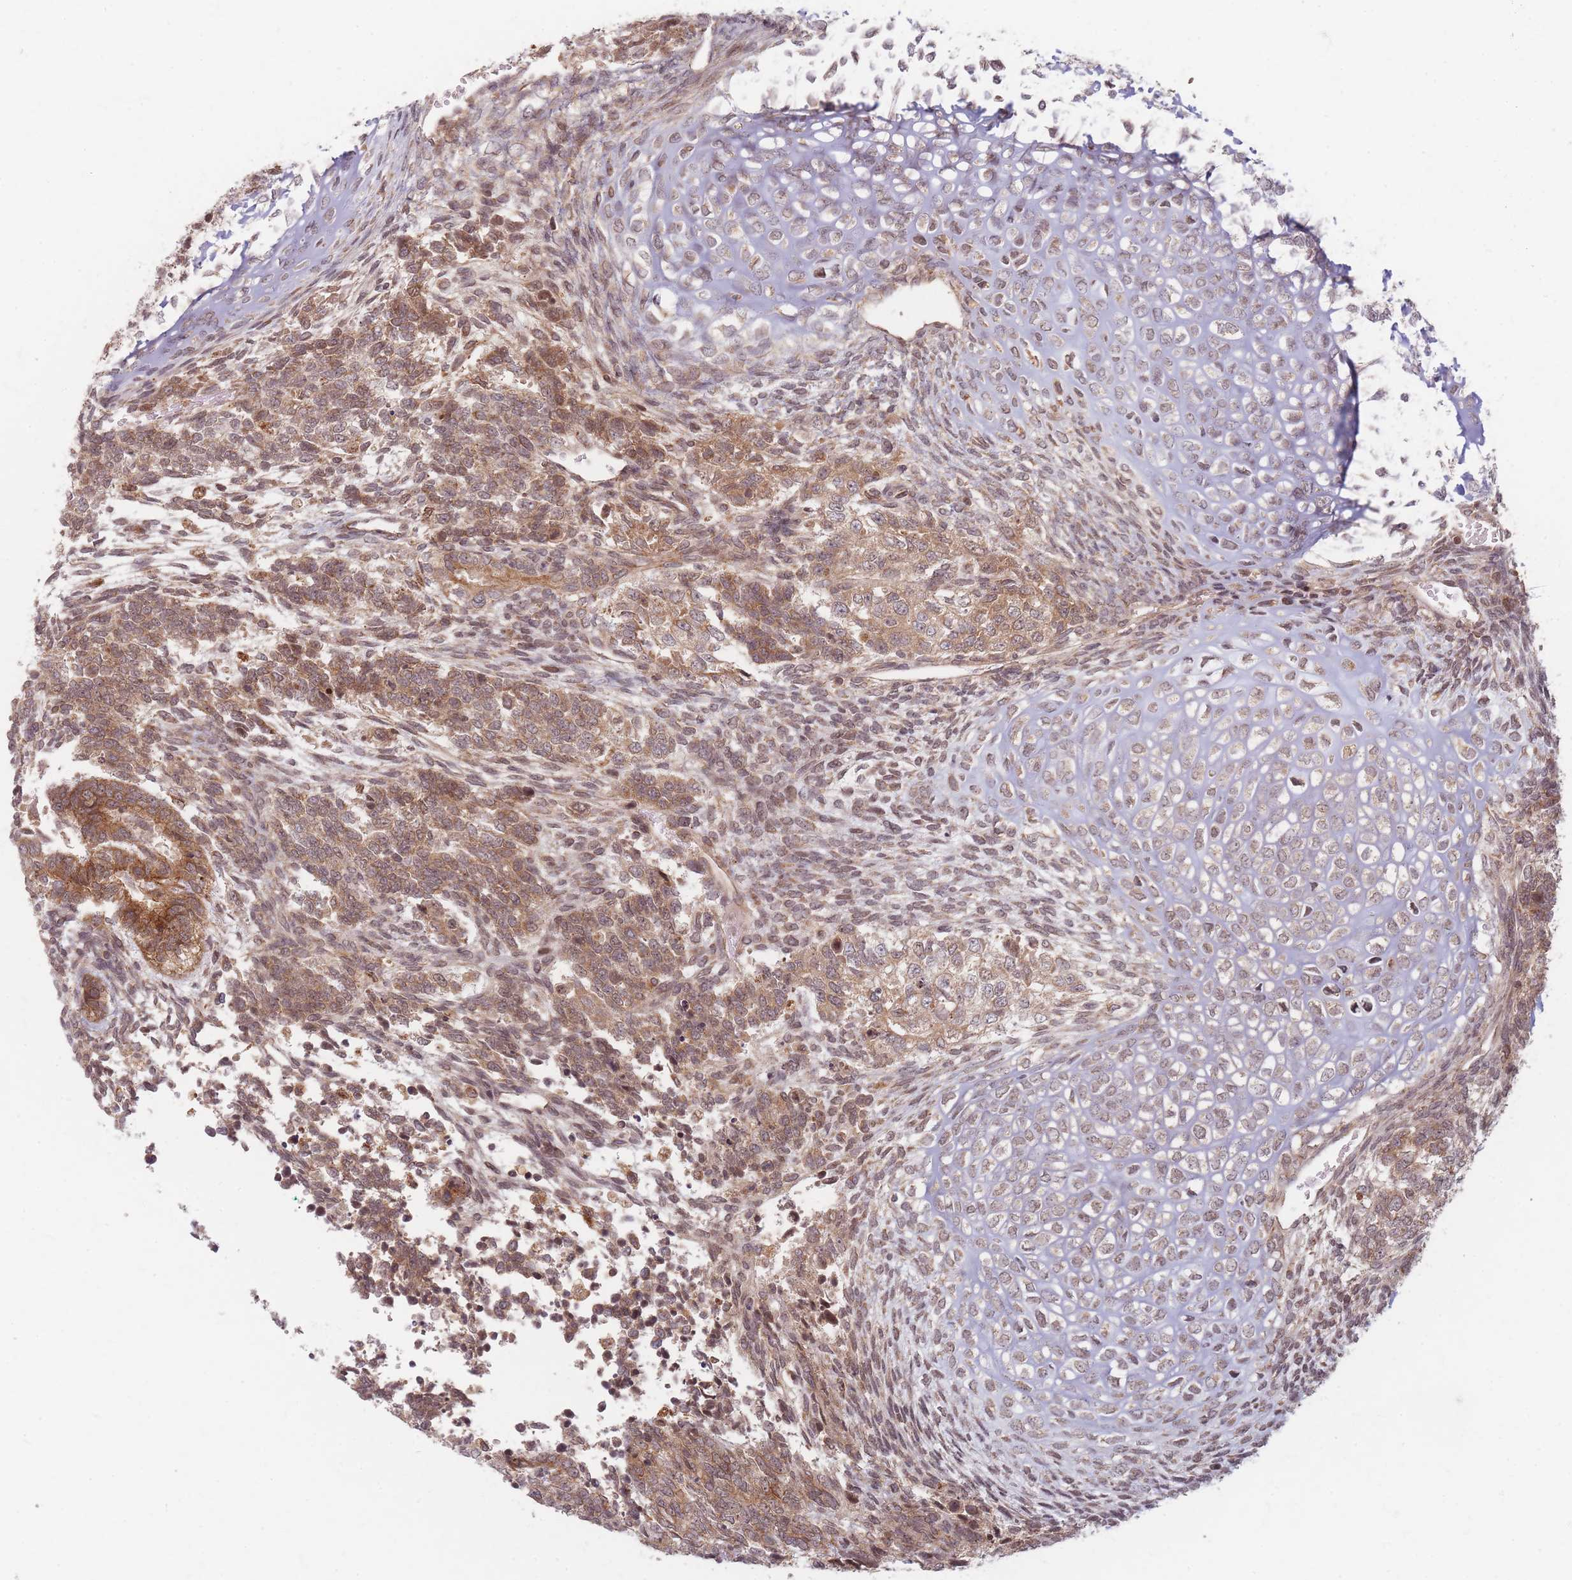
{"staining": {"intensity": "moderate", "quantity": ">75%", "location": "cytoplasmic/membranous"}, "tissue": "testis cancer", "cell_type": "Tumor cells", "image_type": "cancer", "snomed": [{"axis": "morphology", "description": "Carcinoma, Embryonal, NOS"}, {"axis": "topography", "description": "Testis"}], "caption": "Brown immunohistochemical staining in testis cancer exhibits moderate cytoplasmic/membranous staining in about >75% of tumor cells. The staining was performed using DAB to visualize the protein expression in brown, while the nuclei were stained in blue with hematoxylin (Magnification: 20x).", "gene": "RADX", "patient": {"sex": "male", "age": 23}}